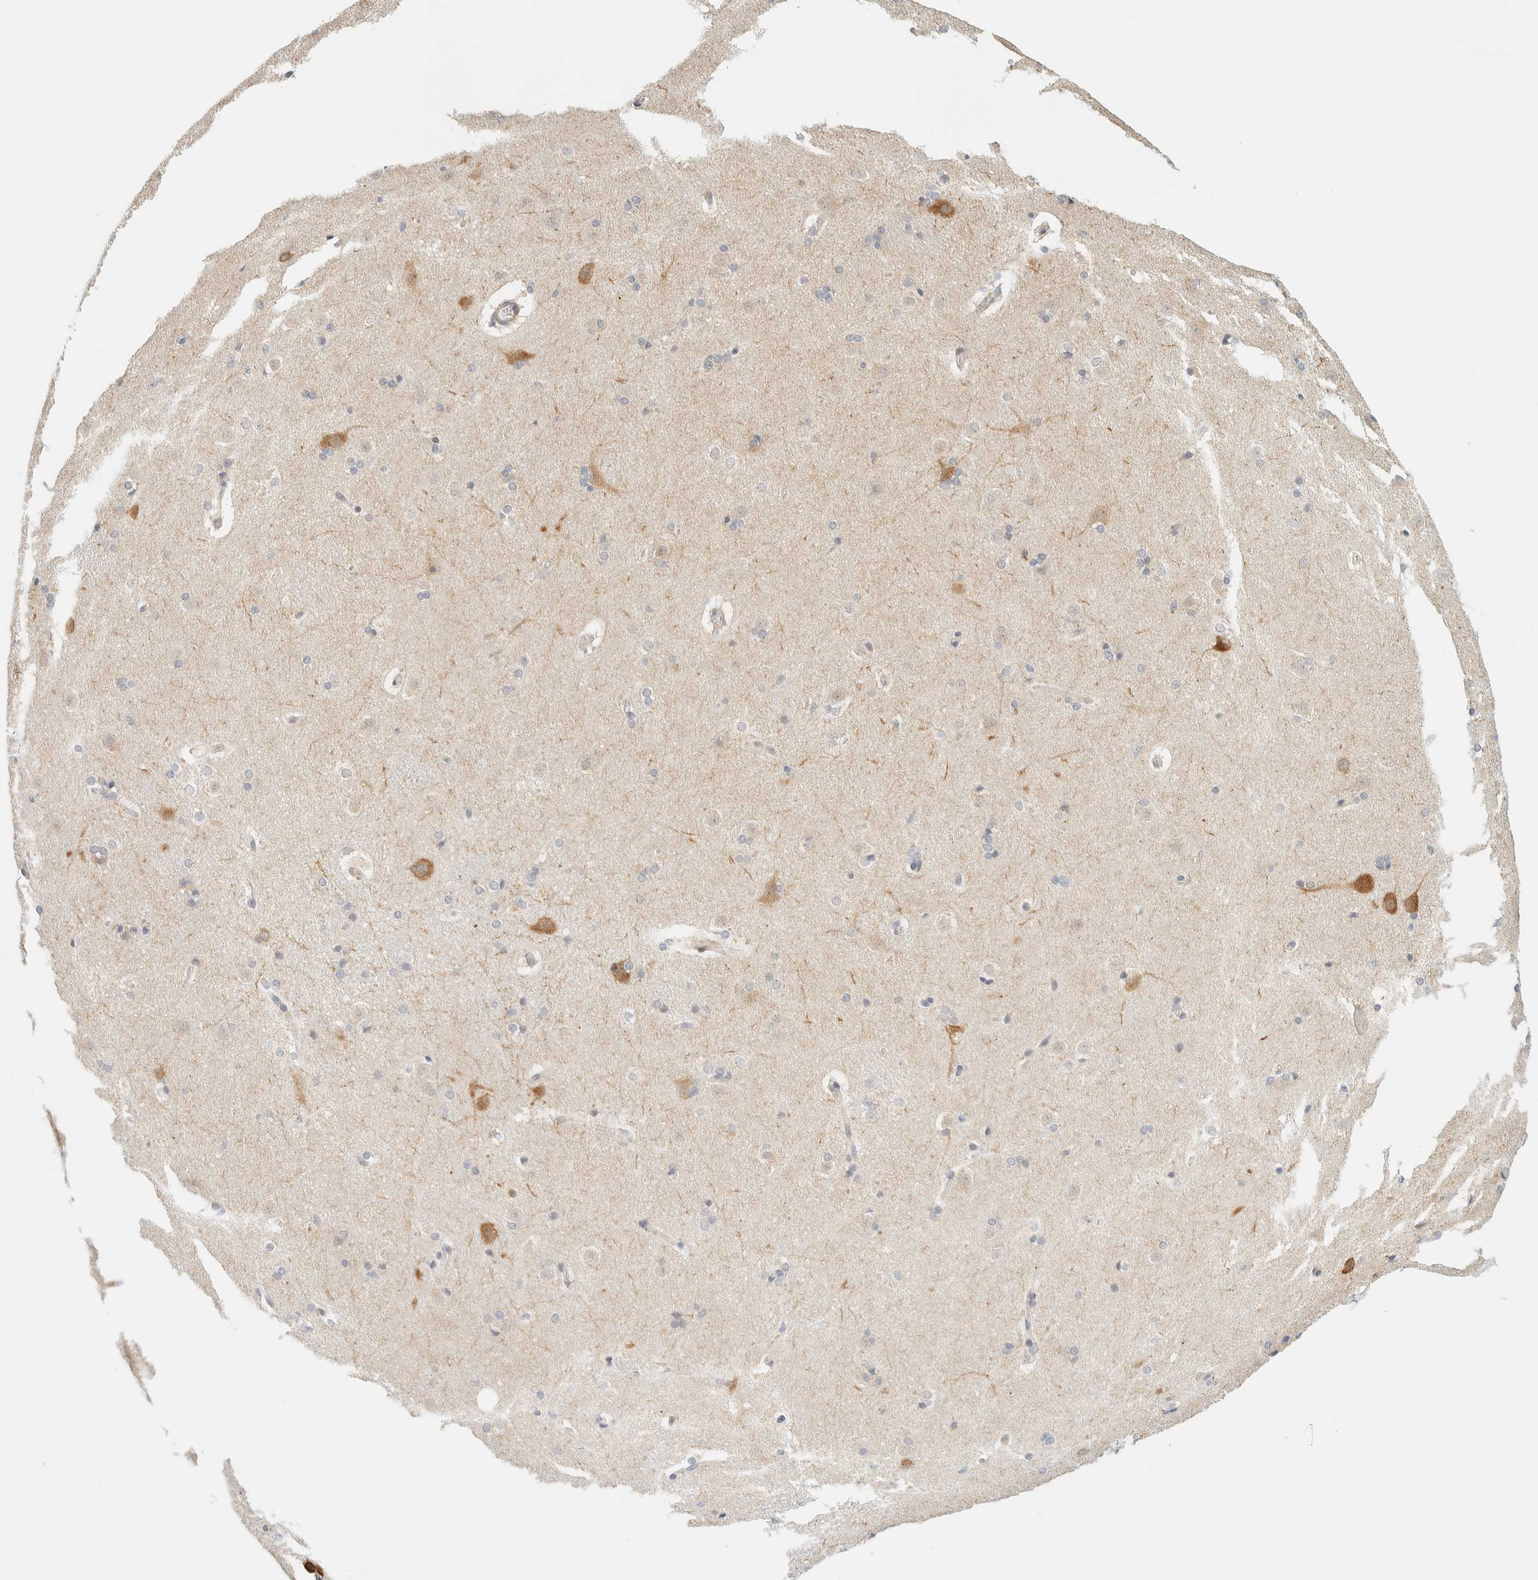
{"staining": {"intensity": "negative", "quantity": "none", "location": "none"}, "tissue": "caudate", "cell_type": "Glial cells", "image_type": "normal", "snomed": [{"axis": "morphology", "description": "Normal tissue, NOS"}, {"axis": "topography", "description": "Lateral ventricle wall"}], "caption": "Glial cells show no significant expression in benign caudate. (Immunohistochemistry, brightfield microscopy, high magnification).", "gene": "TNK1", "patient": {"sex": "female", "age": 19}}